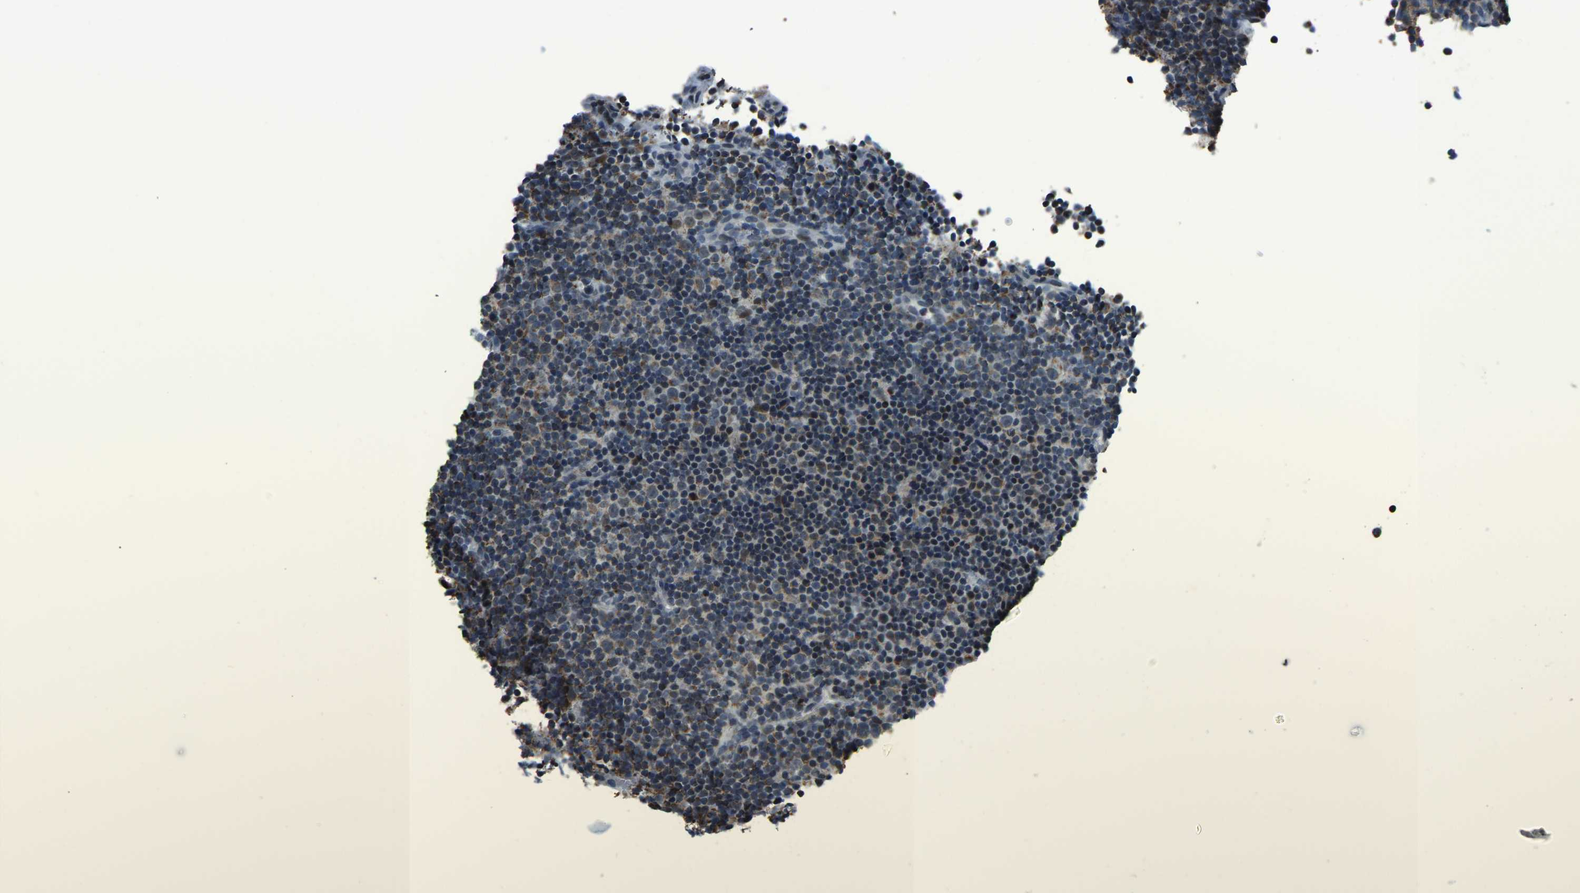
{"staining": {"intensity": "weak", "quantity": "25%-75%", "location": "cytoplasmic/membranous"}, "tissue": "lymphoma", "cell_type": "Tumor cells", "image_type": "cancer", "snomed": [{"axis": "morphology", "description": "Malignant lymphoma, non-Hodgkin's type, Low grade"}, {"axis": "topography", "description": "Lymph node"}], "caption": "Immunohistochemistry of lymphoma exhibits low levels of weak cytoplasmic/membranous staining in about 25%-75% of tumor cells.", "gene": "RBM33", "patient": {"sex": "female", "age": 67}}